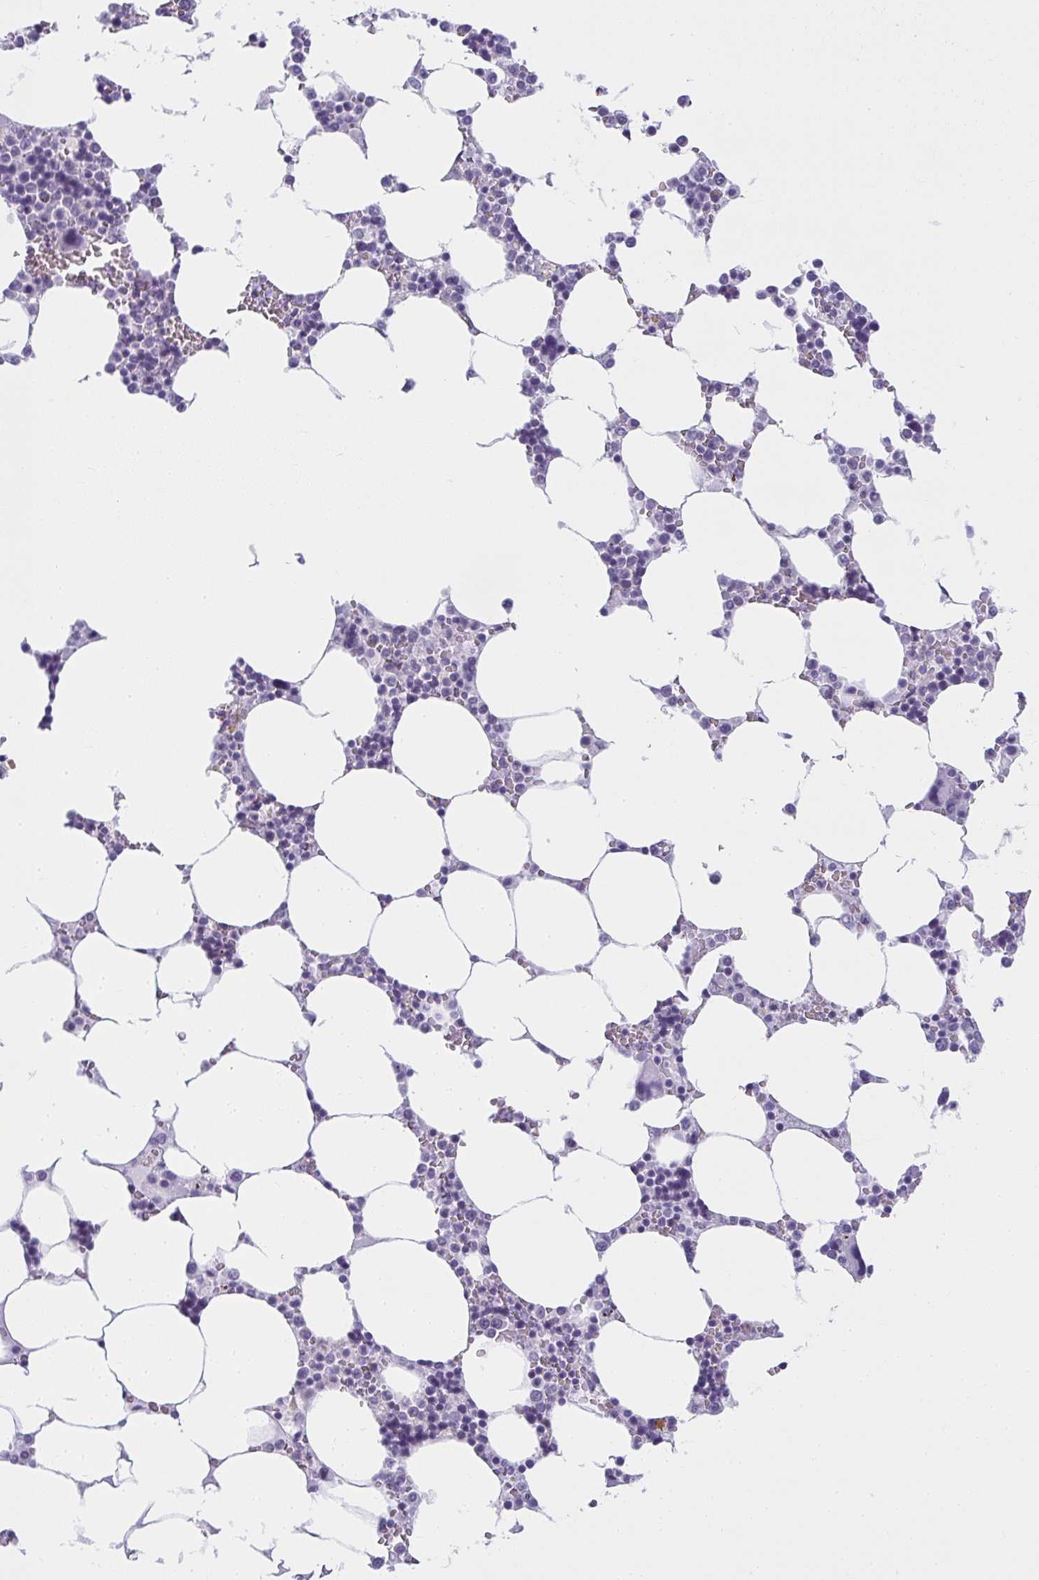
{"staining": {"intensity": "negative", "quantity": "none", "location": "none"}, "tissue": "bone marrow", "cell_type": "Hematopoietic cells", "image_type": "normal", "snomed": [{"axis": "morphology", "description": "Normal tissue, NOS"}, {"axis": "topography", "description": "Bone marrow"}], "caption": "This photomicrograph is of benign bone marrow stained with immunohistochemistry (IHC) to label a protein in brown with the nuclei are counter-stained blue. There is no expression in hematopoietic cells.", "gene": "MOBP", "patient": {"sex": "male", "age": 64}}